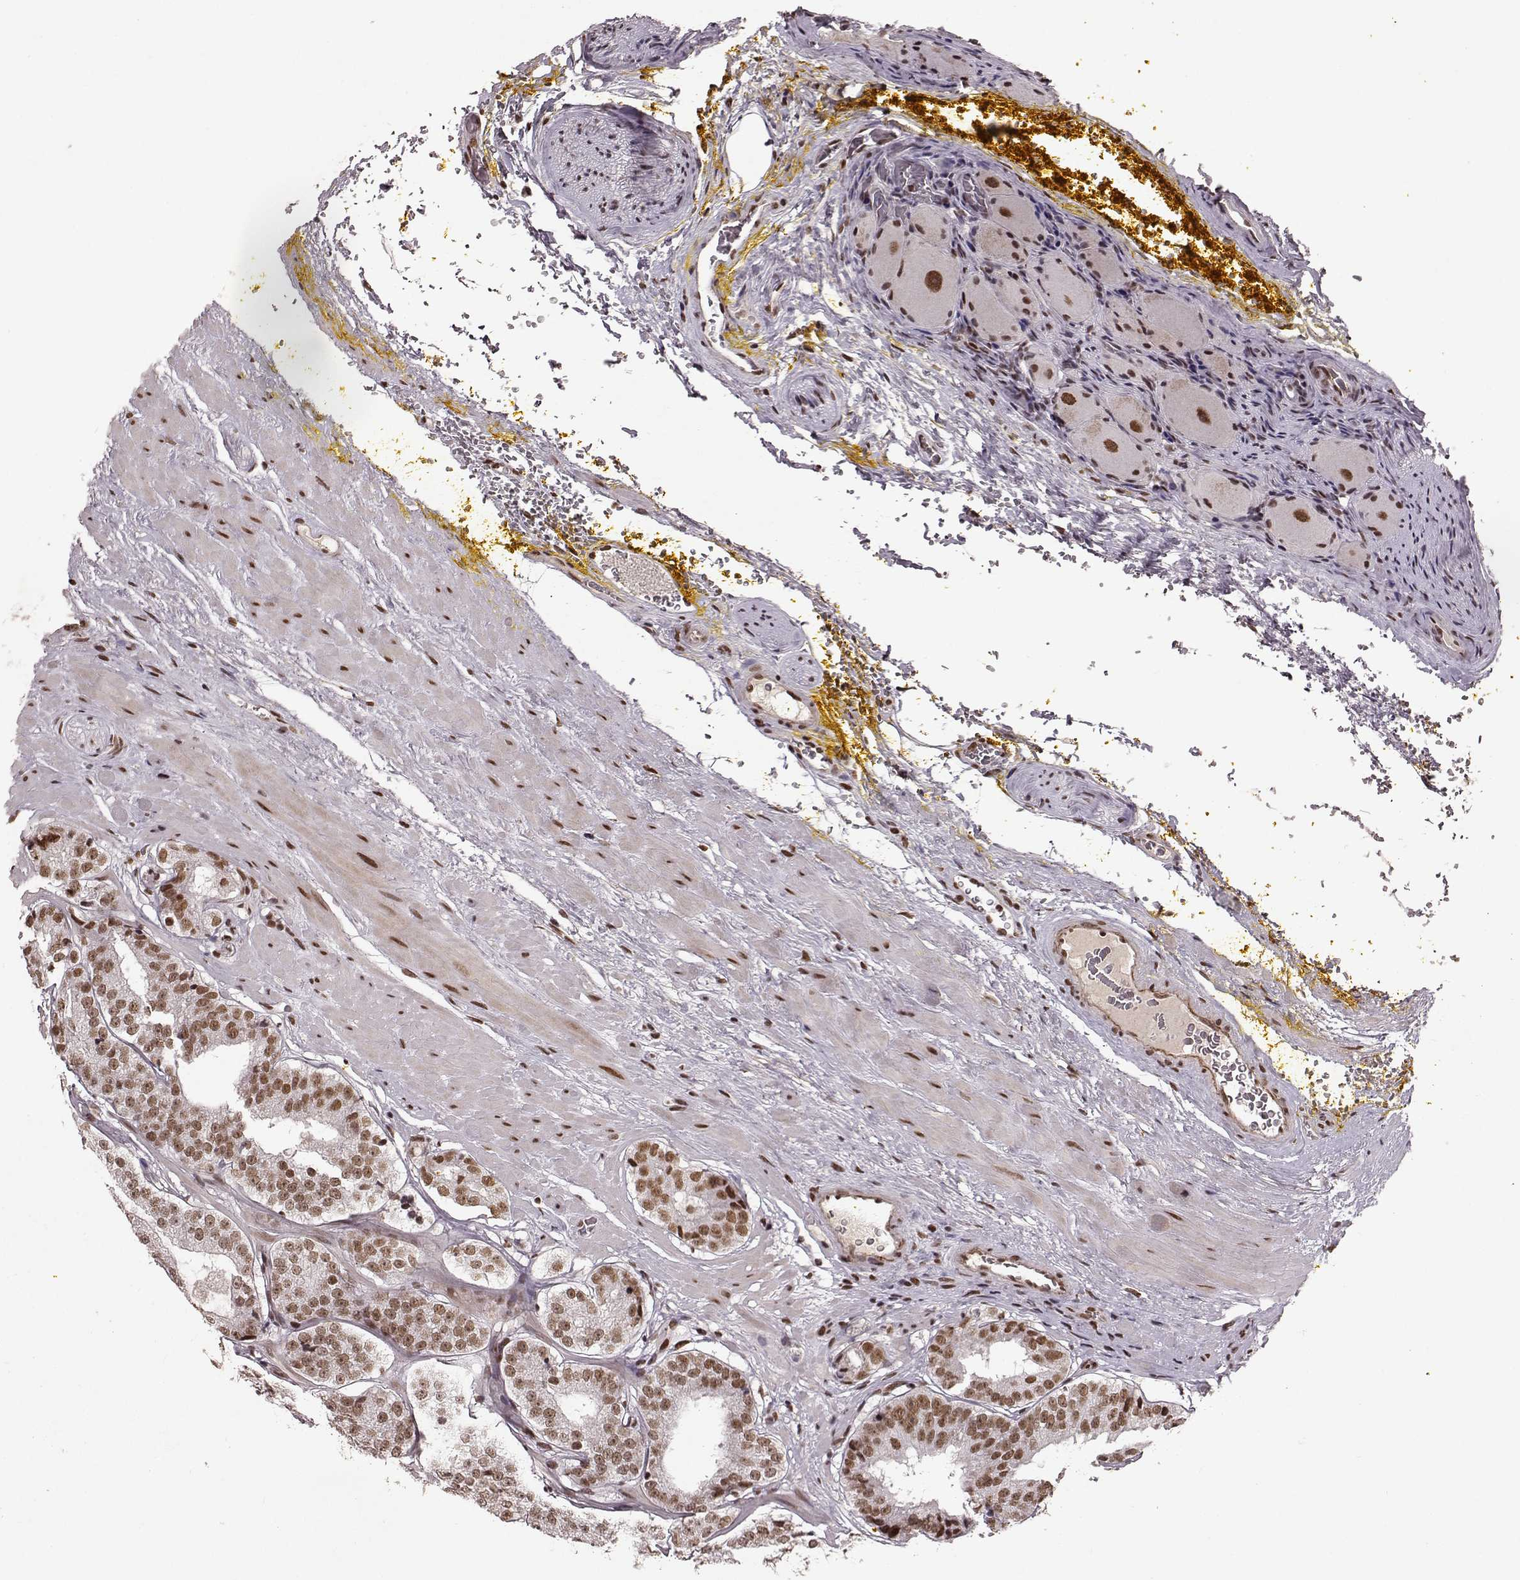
{"staining": {"intensity": "moderate", "quantity": ">75%", "location": "nuclear"}, "tissue": "prostate cancer", "cell_type": "Tumor cells", "image_type": "cancer", "snomed": [{"axis": "morphology", "description": "Adenocarcinoma, Low grade"}, {"axis": "topography", "description": "Prostate"}], "caption": "Prostate adenocarcinoma (low-grade) stained for a protein (brown) displays moderate nuclear positive positivity in about >75% of tumor cells.", "gene": "RRAGD", "patient": {"sex": "male", "age": 60}}